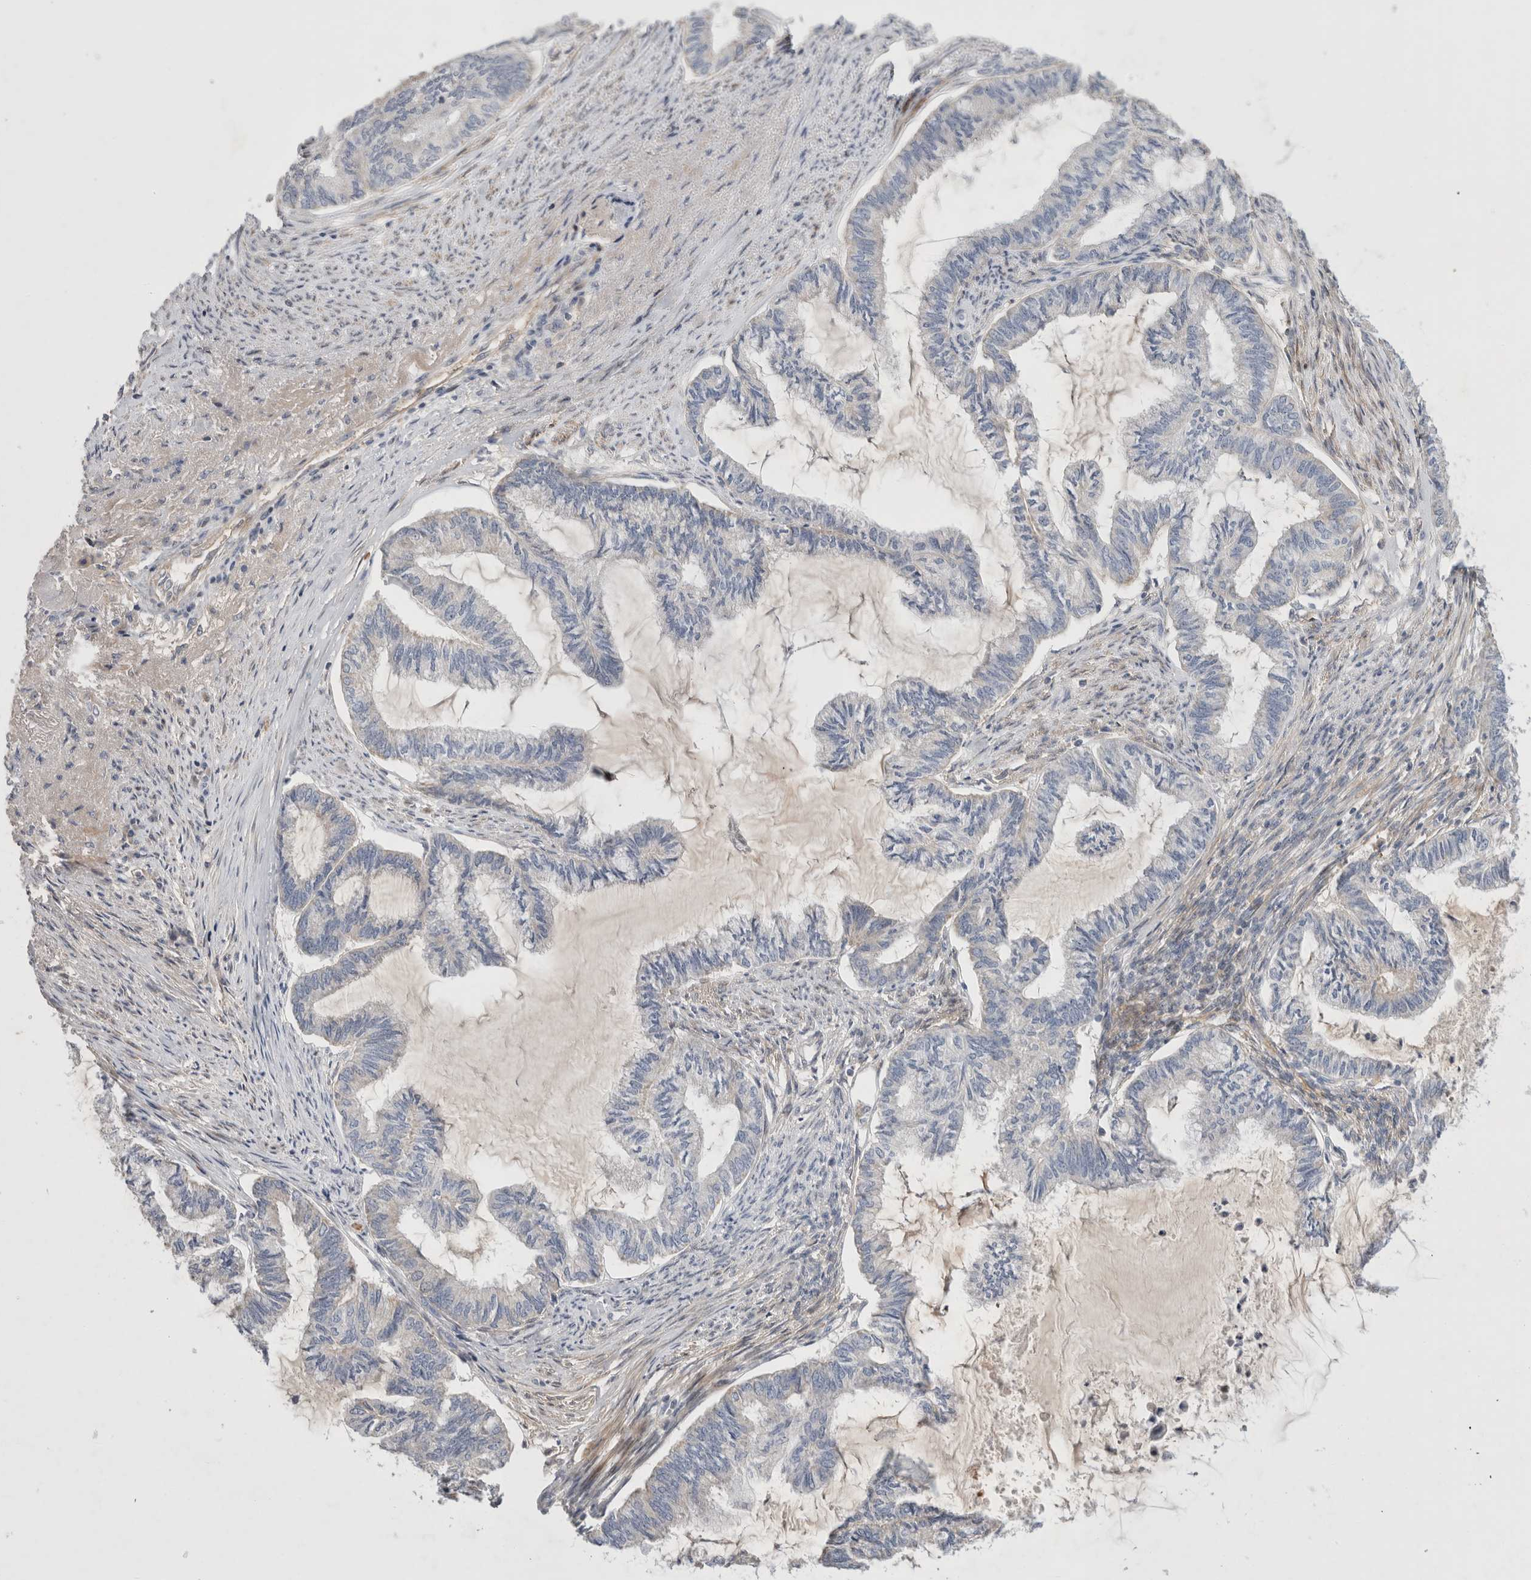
{"staining": {"intensity": "negative", "quantity": "none", "location": "none"}, "tissue": "endometrial cancer", "cell_type": "Tumor cells", "image_type": "cancer", "snomed": [{"axis": "morphology", "description": "Adenocarcinoma, NOS"}, {"axis": "topography", "description": "Endometrium"}], "caption": "DAB immunohistochemical staining of human endometrial adenocarcinoma demonstrates no significant expression in tumor cells.", "gene": "ECHDC2", "patient": {"sex": "female", "age": 86}}